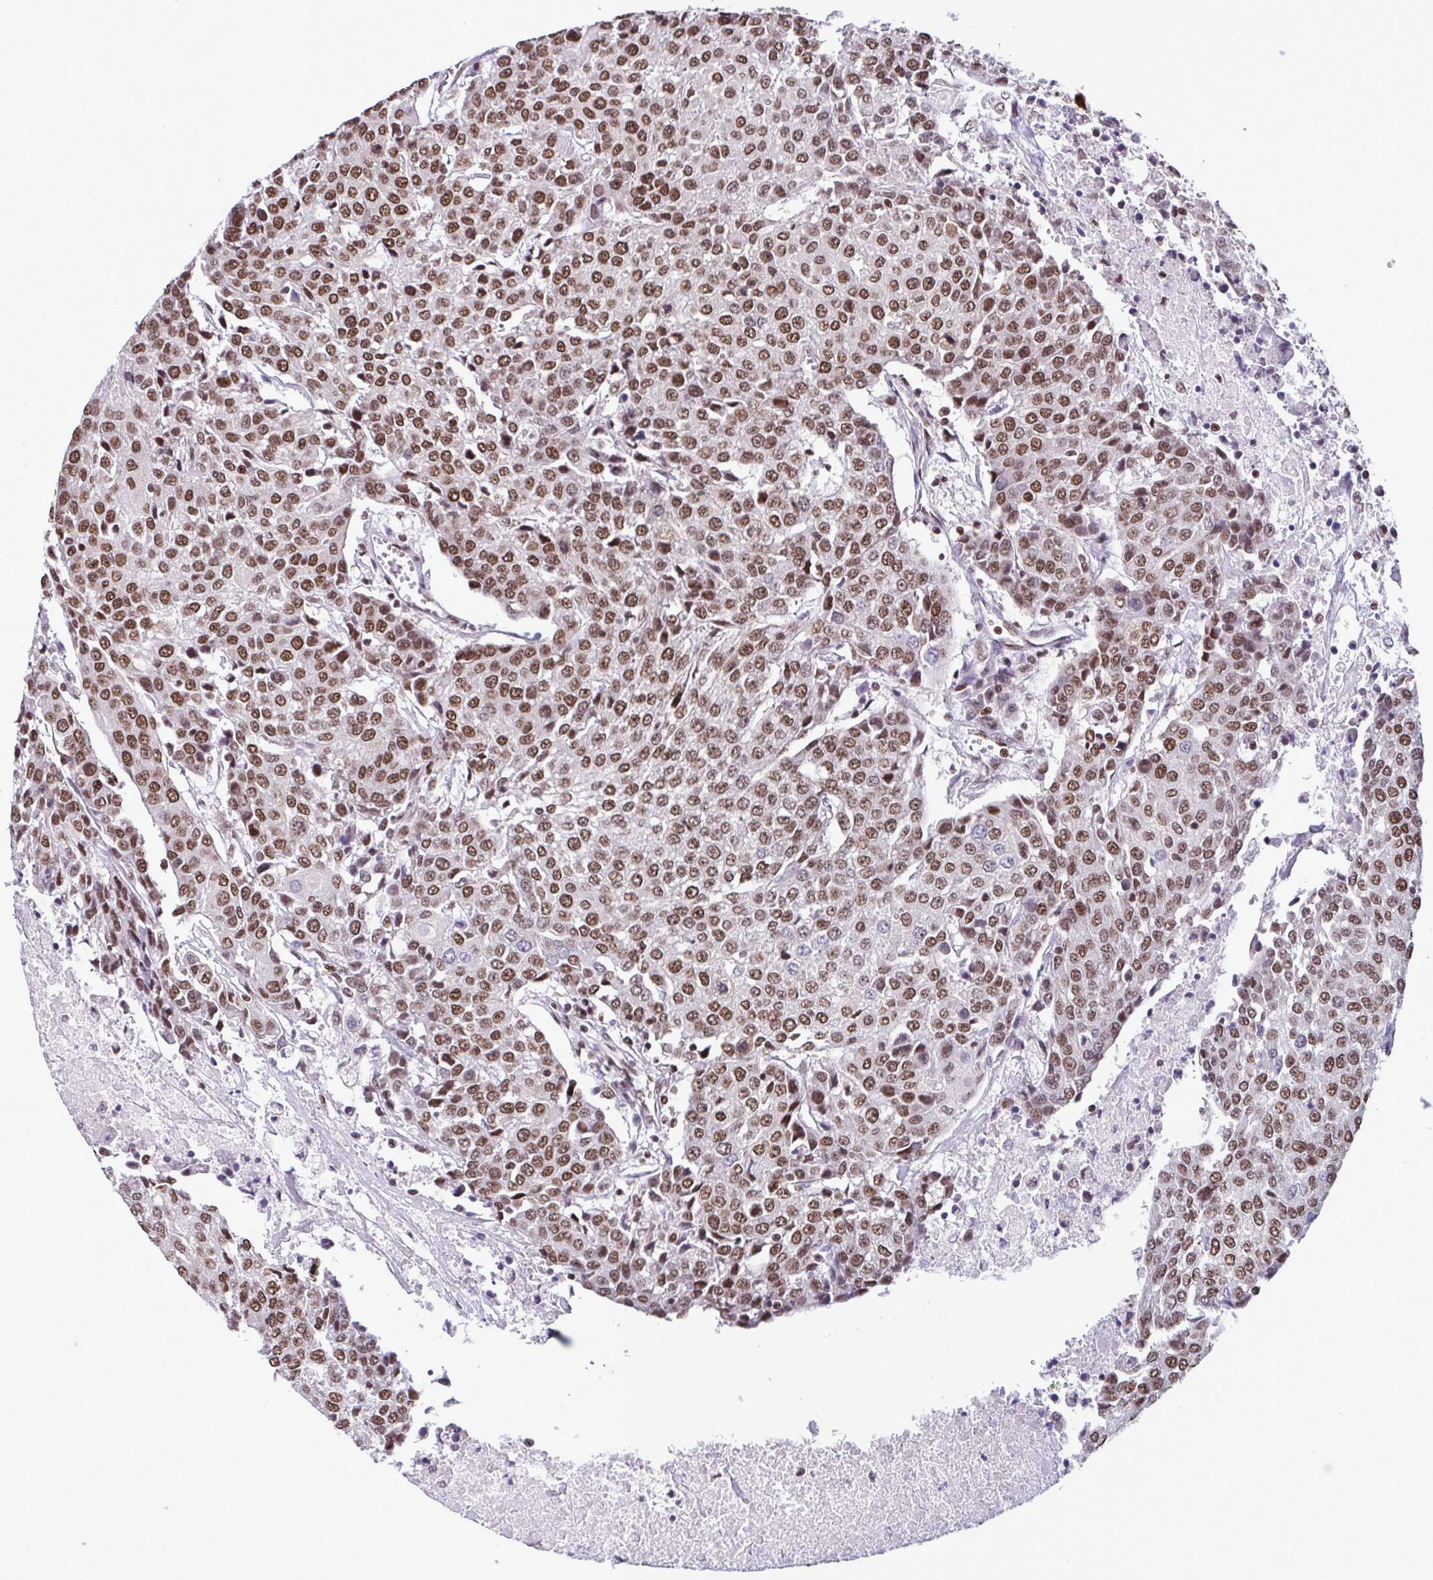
{"staining": {"intensity": "moderate", "quantity": ">75%", "location": "nuclear"}, "tissue": "urothelial cancer", "cell_type": "Tumor cells", "image_type": "cancer", "snomed": [{"axis": "morphology", "description": "Urothelial carcinoma, High grade"}, {"axis": "topography", "description": "Urinary bladder"}], "caption": "Moderate nuclear staining is identified in about >75% of tumor cells in urothelial carcinoma (high-grade). The protein is stained brown, and the nuclei are stained in blue (DAB (3,3'-diaminobenzidine) IHC with brightfield microscopy, high magnification).", "gene": "TIMM21", "patient": {"sex": "female", "age": 85}}